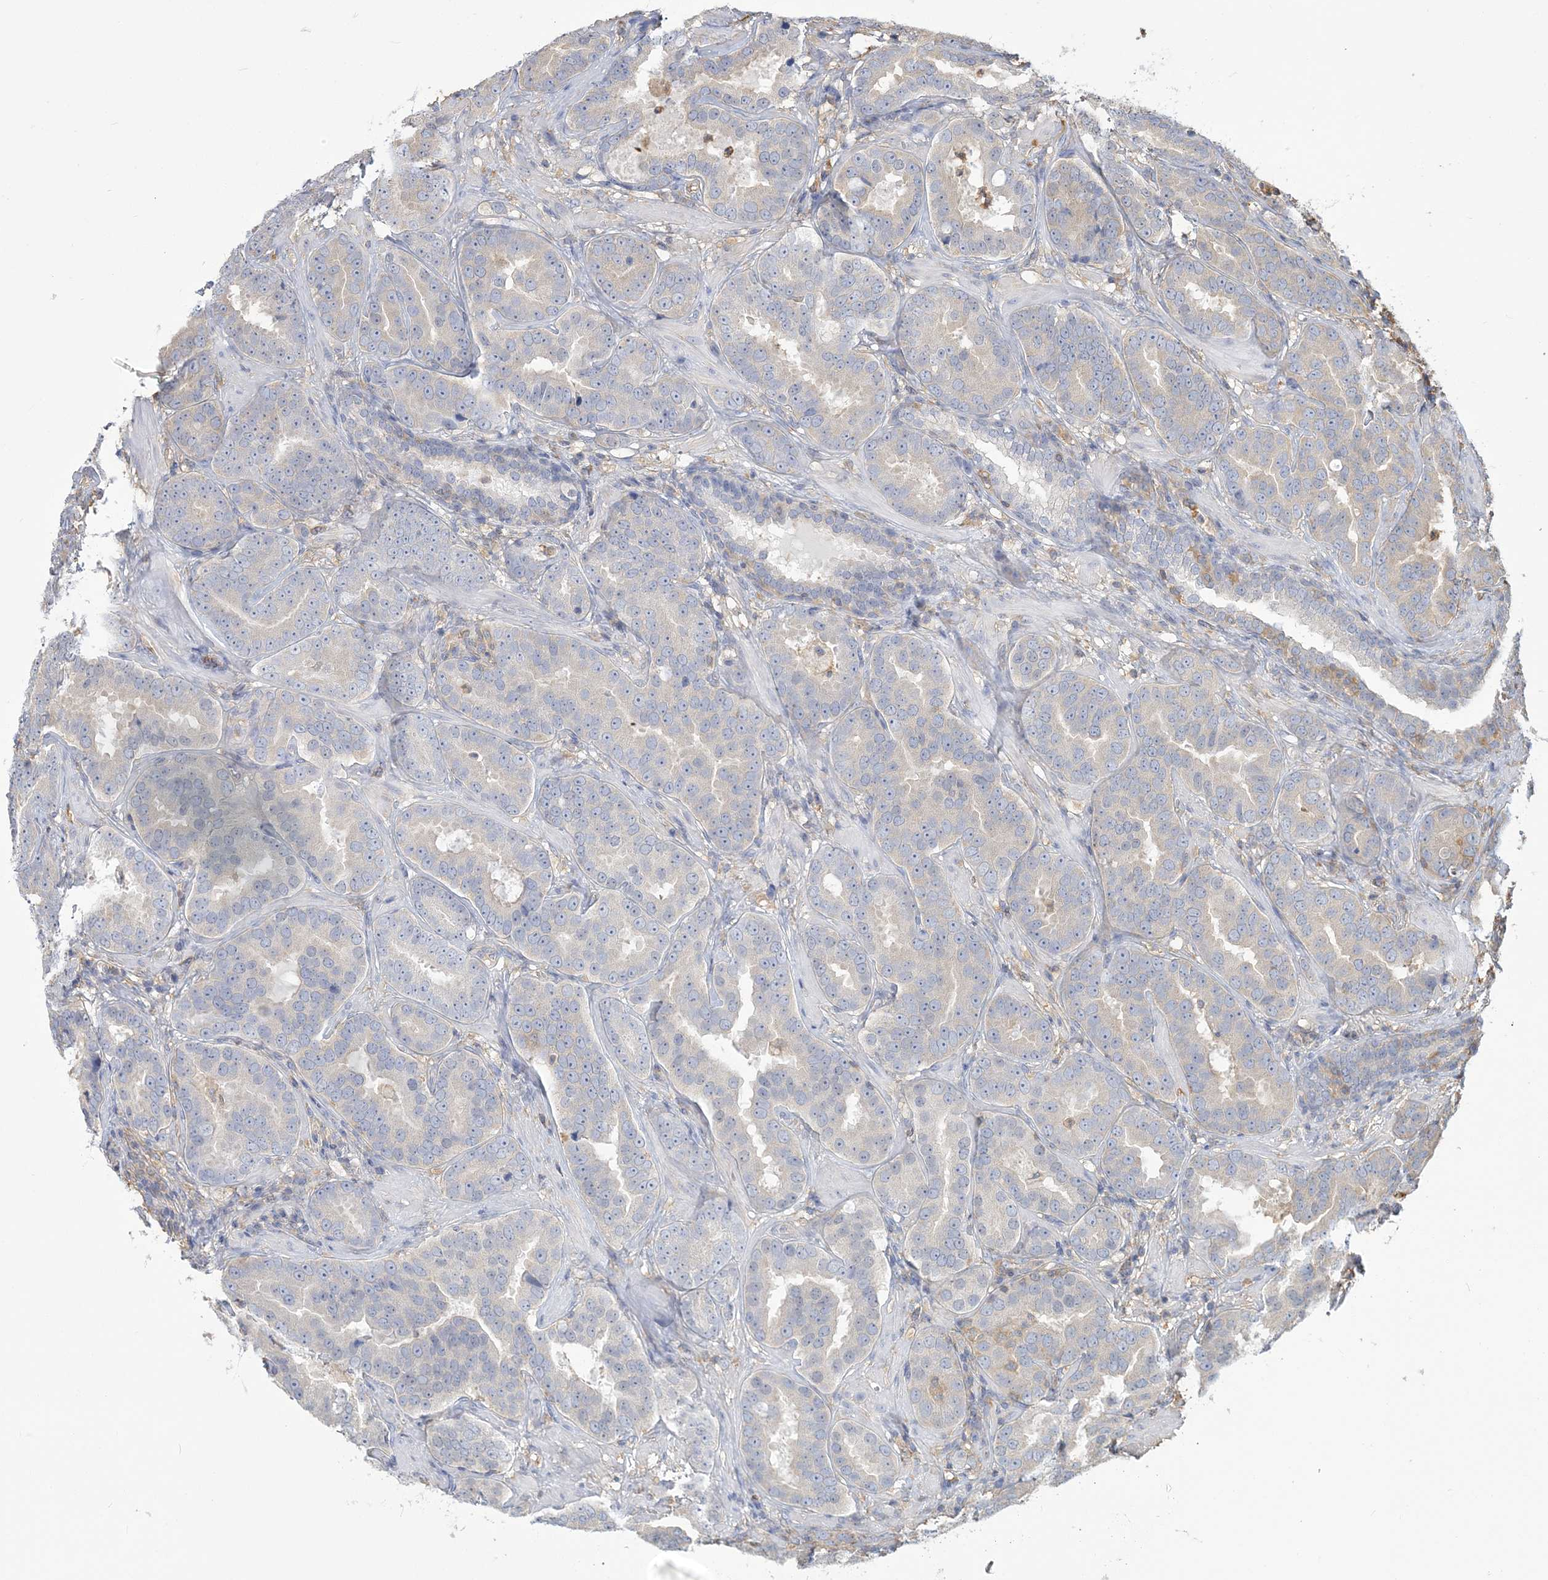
{"staining": {"intensity": "weak", "quantity": "<25%", "location": "cytoplasmic/membranous"}, "tissue": "prostate cancer", "cell_type": "Tumor cells", "image_type": "cancer", "snomed": [{"axis": "morphology", "description": "Adenocarcinoma, Low grade"}, {"axis": "topography", "description": "Prostate"}], "caption": "Tumor cells are negative for brown protein staining in prostate cancer.", "gene": "ANKS1A", "patient": {"sex": "male", "age": 59}}